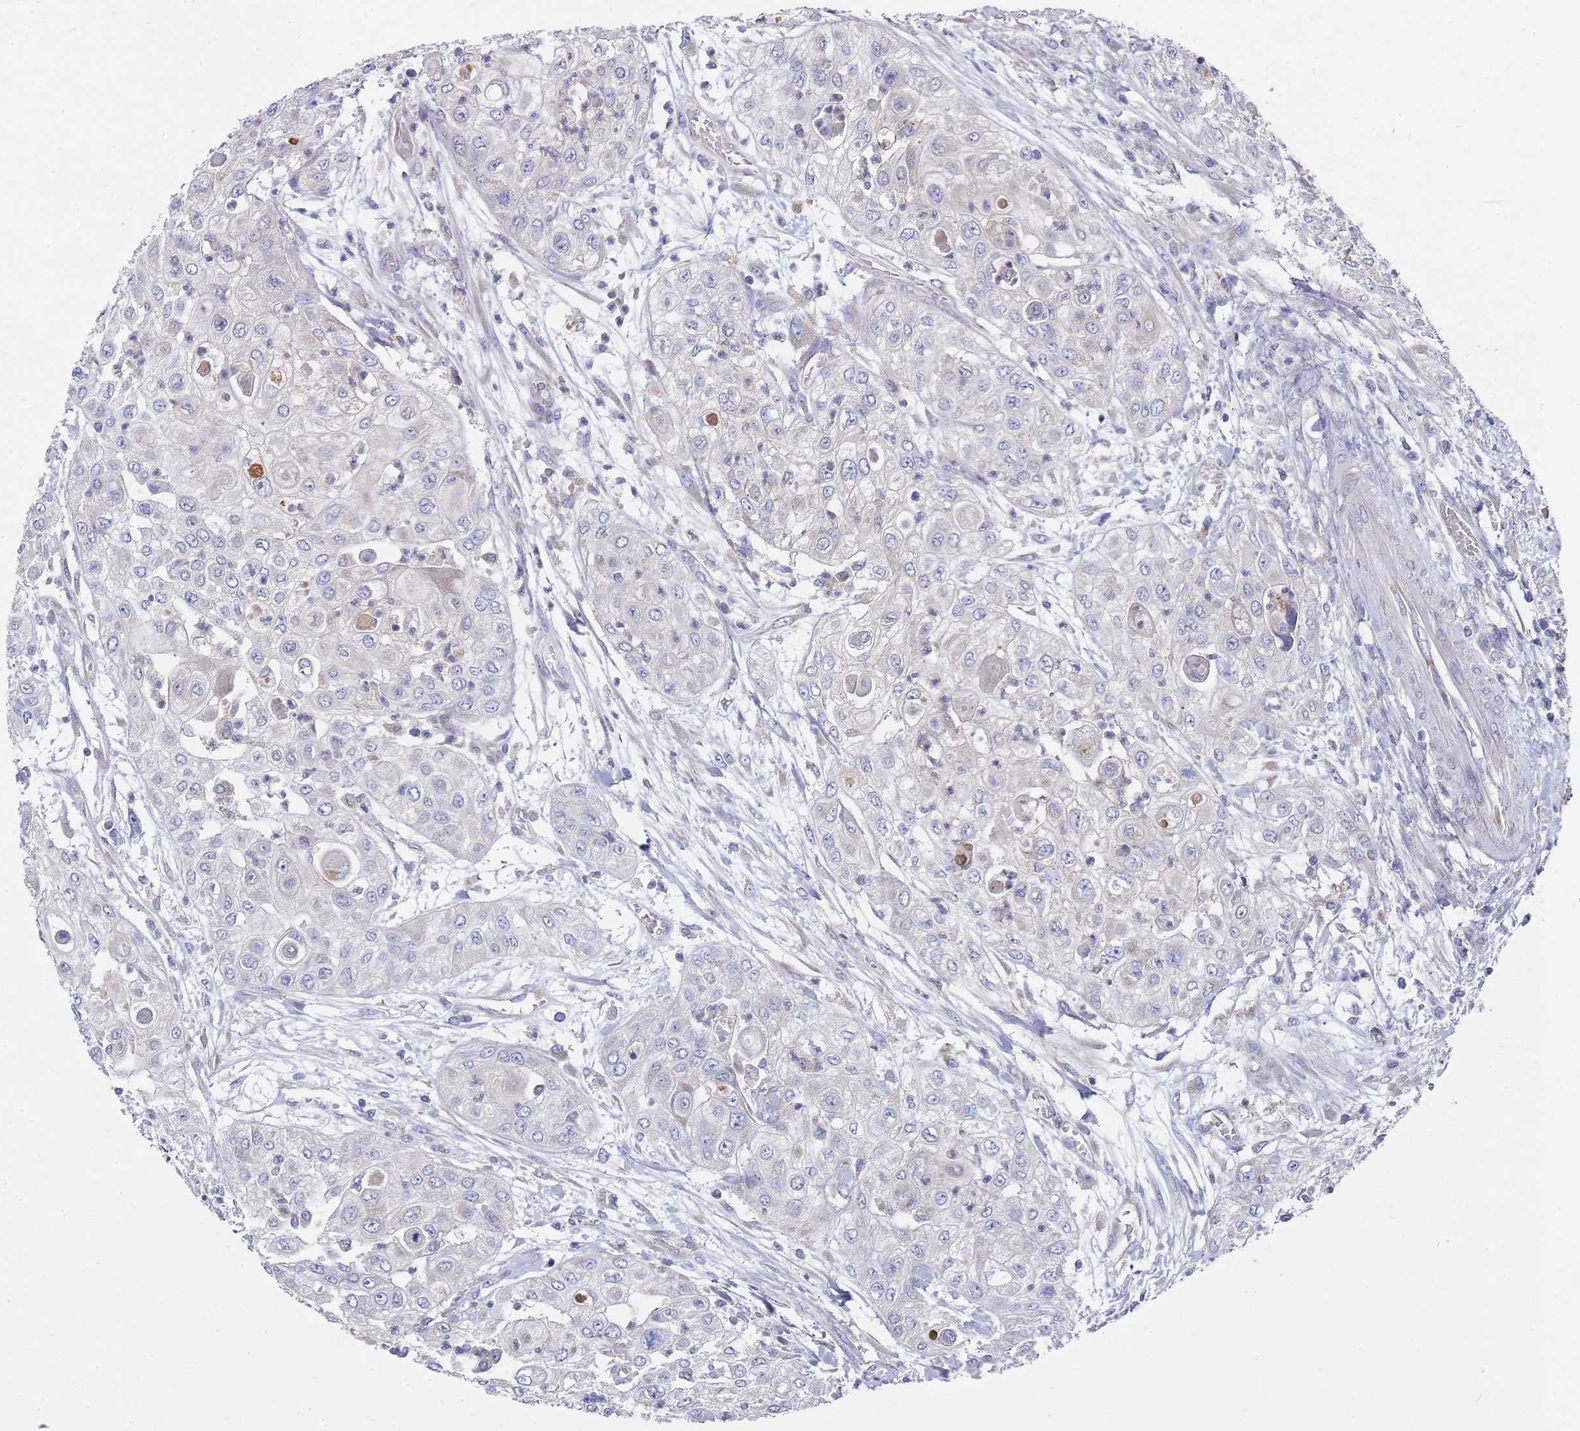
{"staining": {"intensity": "negative", "quantity": "none", "location": "none"}, "tissue": "urothelial cancer", "cell_type": "Tumor cells", "image_type": "cancer", "snomed": [{"axis": "morphology", "description": "Urothelial carcinoma, High grade"}, {"axis": "topography", "description": "Urinary bladder"}], "caption": "The immunohistochemistry image has no significant positivity in tumor cells of urothelial carcinoma (high-grade) tissue. The staining is performed using DAB (3,3'-diaminobenzidine) brown chromogen with nuclei counter-stained in using hematoxylin.", "gene": "NPEPPS", "patient": {"sex": "female", "age": 79}}